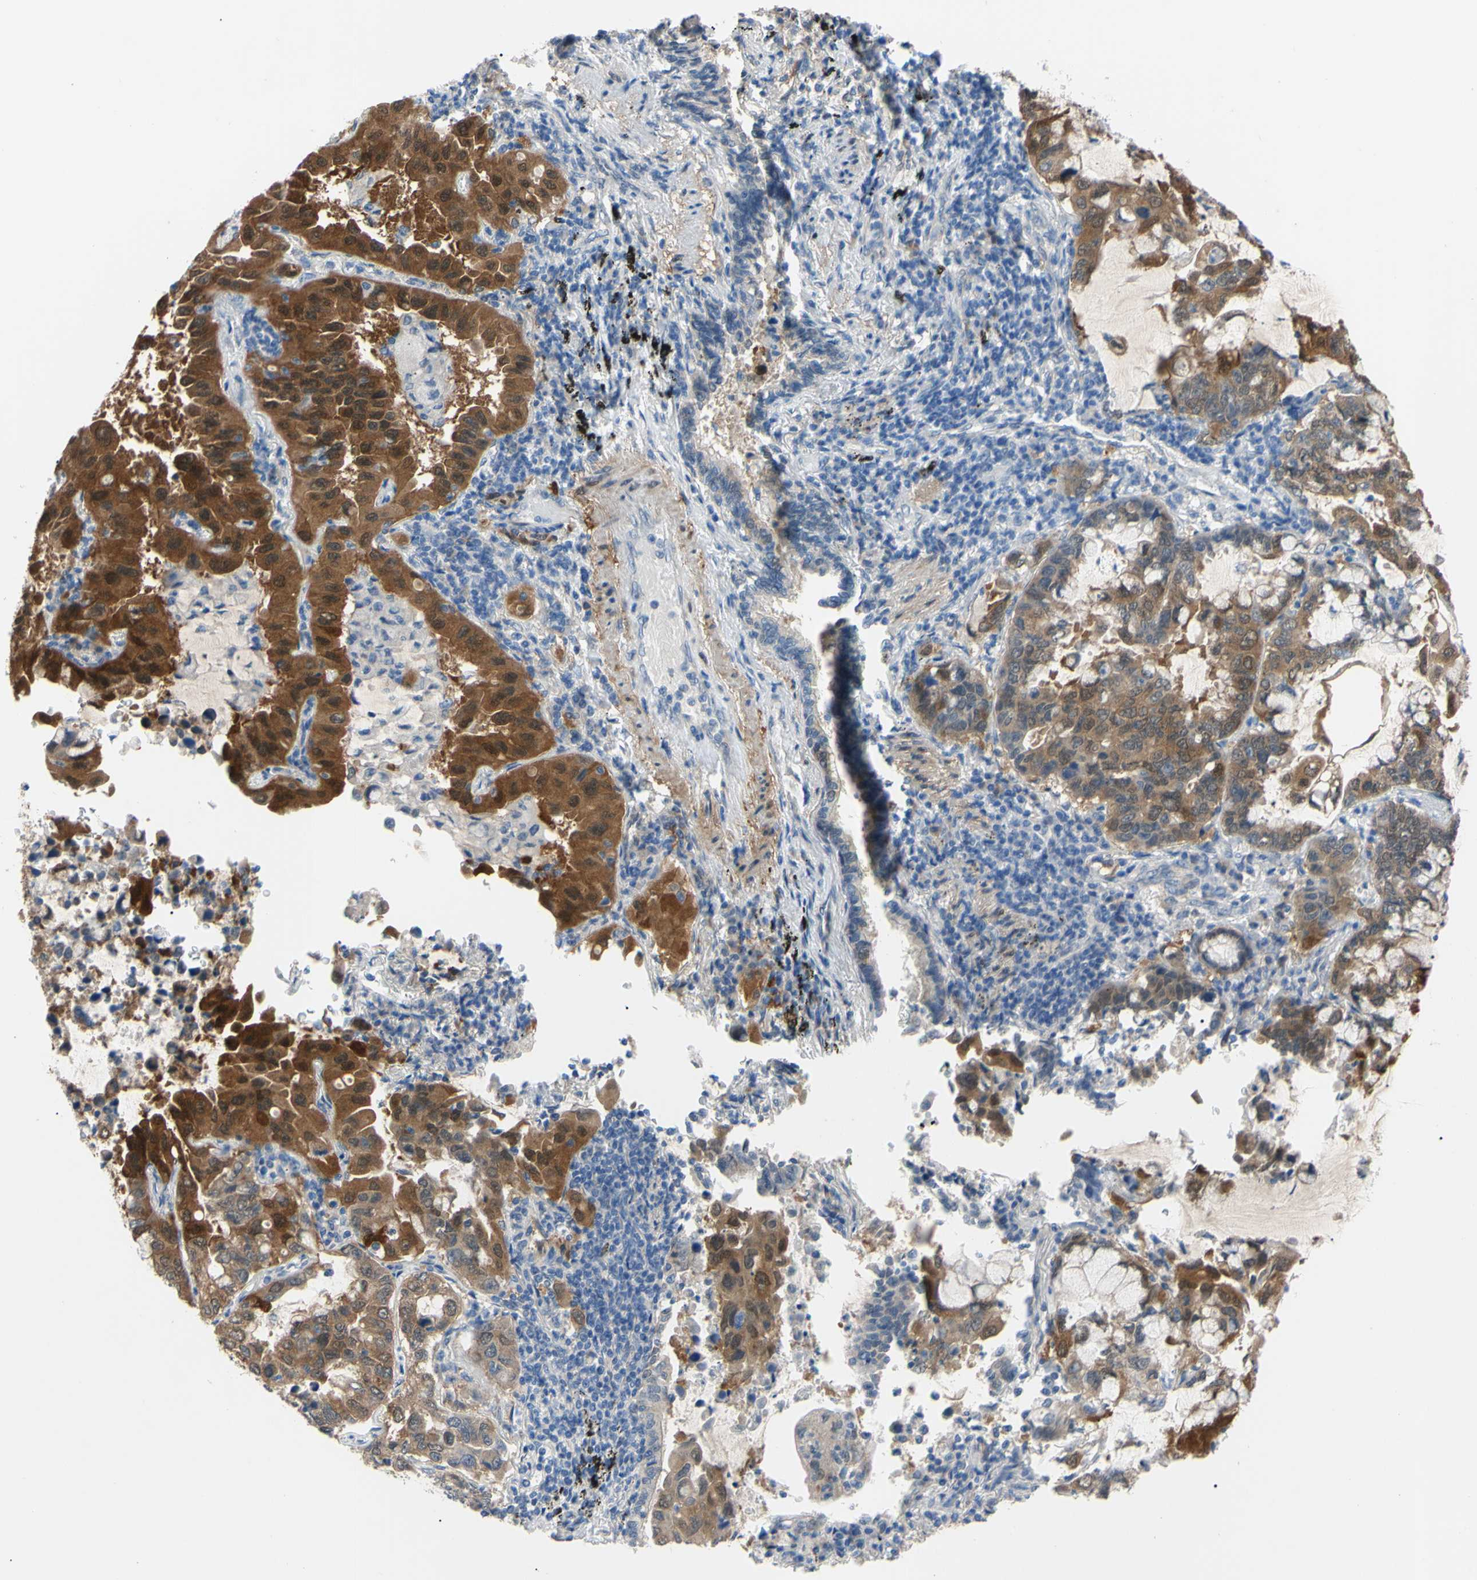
{"staining": {"intensity": "strong", "quantity": "25%-75%", "location": "cytoplasmic/membranous,nuclear"}, "tissue": "lung cancer", "cell_type": "Tumor cells", "image_type": "cancer", "snomed": [{"axis": "morphology", "description": "Adenocarcinoma, NOS"}, {"axis": "topography", "description": "Lung"}], "caption": "About 25%-75% of tumor cells in lung adenocarcinoma display strong cytoplasmic/membranous and nuclear protein expression as visualized by brown immunohistochemical staining.", "gene": "NOL3", "patient": {"sex": "male", "age": 64}}